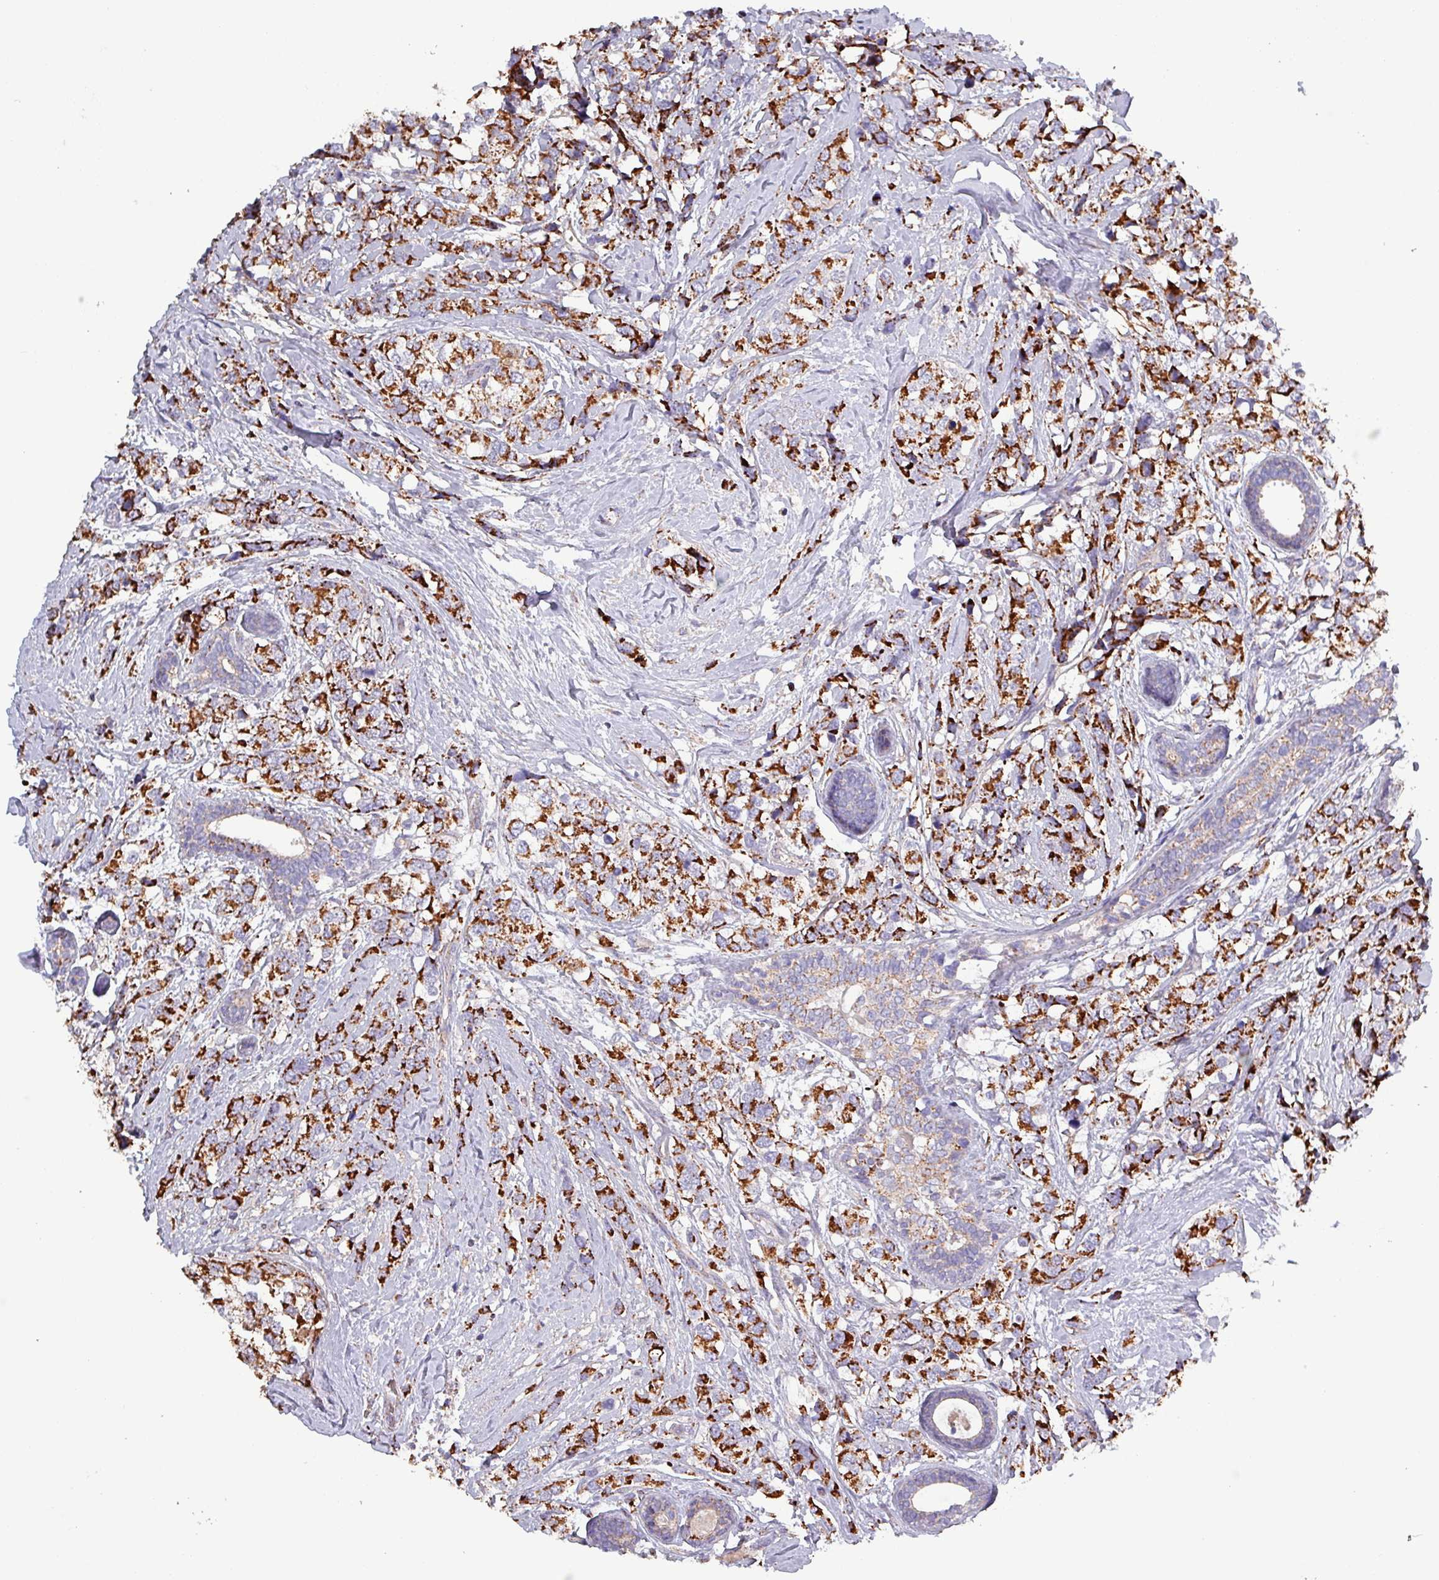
{"staining": {"intensity": "strong", "quantity": ">75%", "location": "cytoplasmic/membranous"}, "tissue": "breast cancer", "cell_type": "Tumor cells", "image_type": "cancer", "snomed": [{"axis": "morphology", "description": "Lobular carcinoma"}, {"axis": "topography", "description": "Breast"}], "caption": "Tumor cells display high levels of strong cytoplasmic/membranous staining in approximately >75% of cells in breast lobular carcinoma. The staining was performed using DAB to visualize the protein expression in brown, while the nuclei were stained in blue with hematoxylin (Magnification: 20x).", "gene": "ZNF322", "patient": {"sex": "female", "age": 59}}